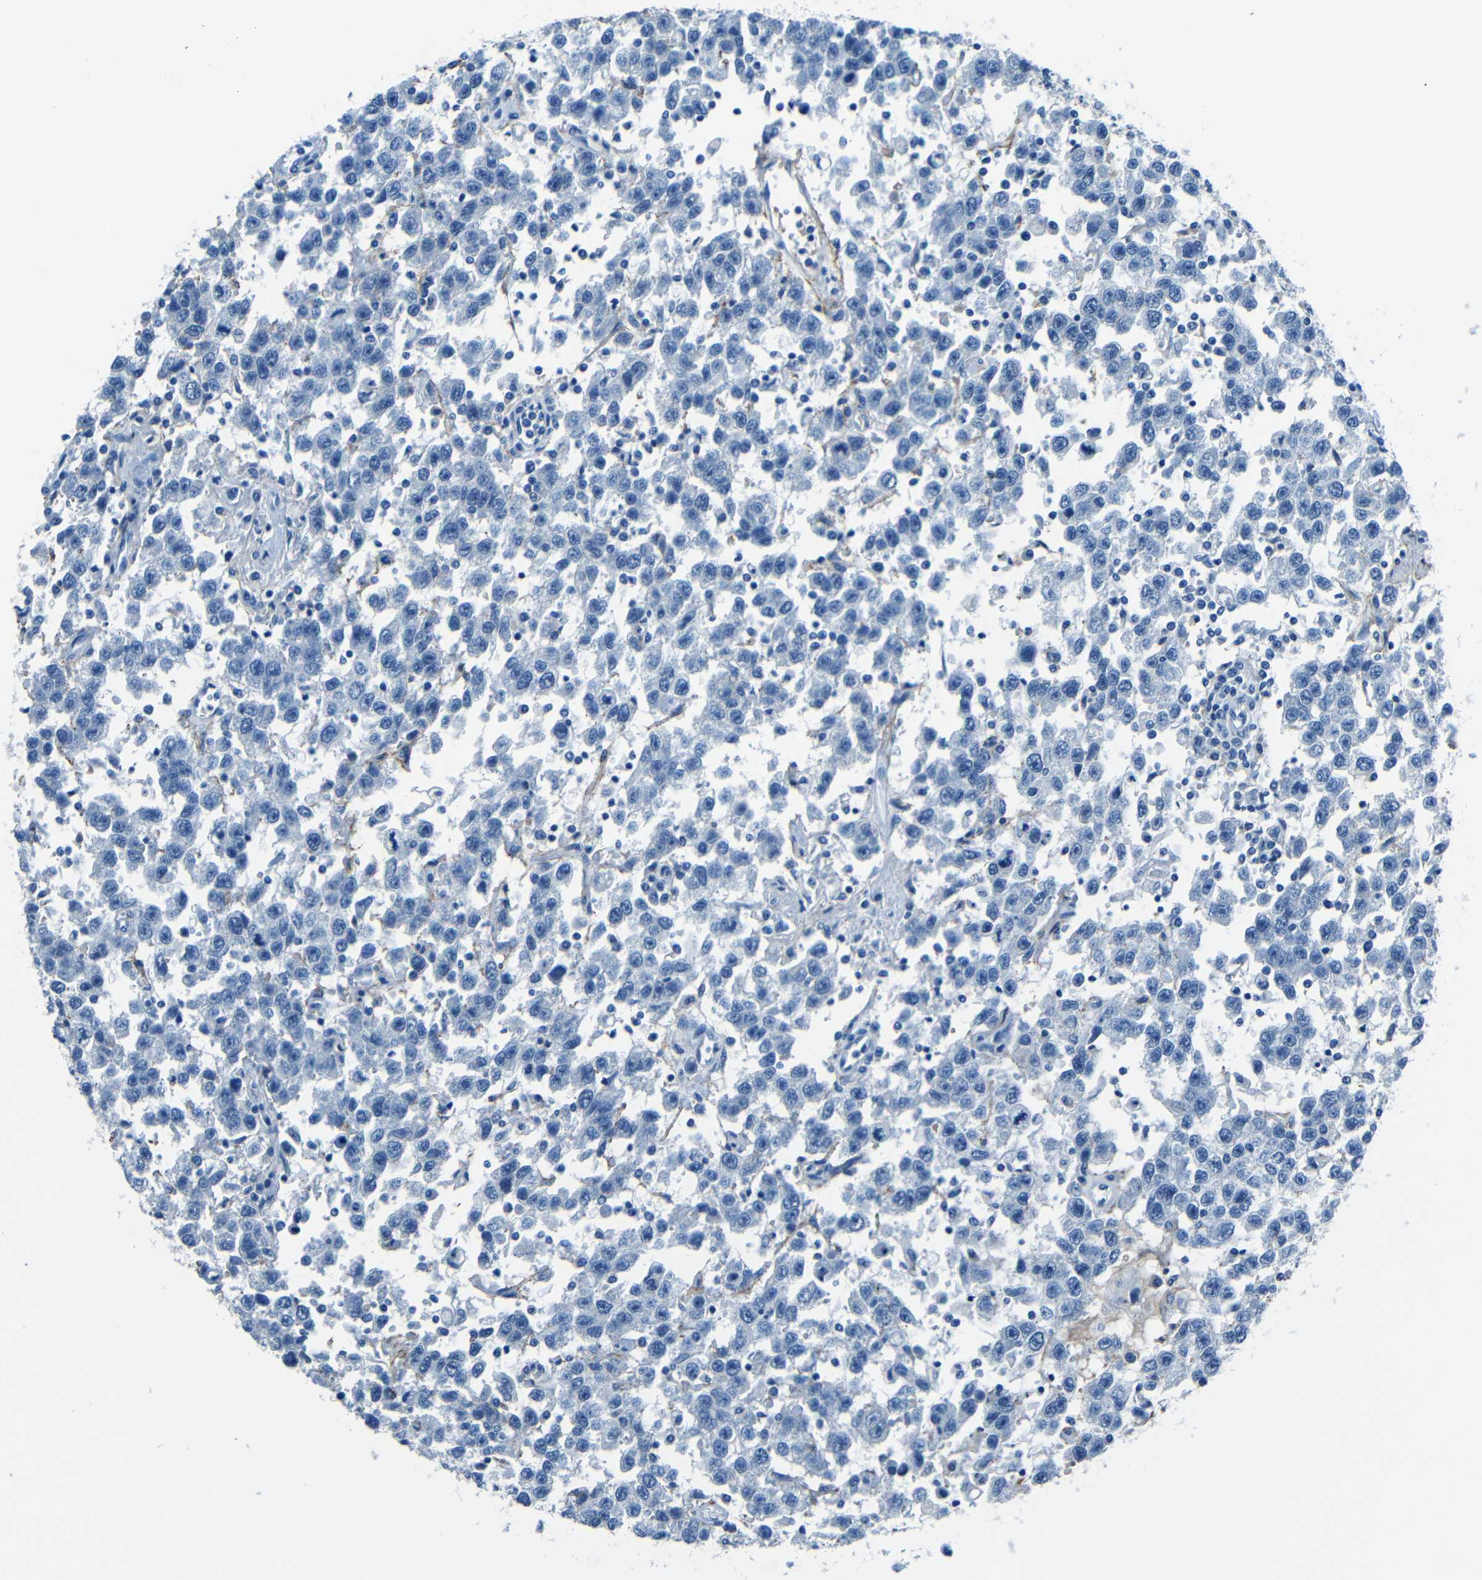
{"staining": {"intensity": "negative", "quantity": "none", "location": "none"}, "tissue": "testis cancer", "cell_type": "Tumor cells", "image_type": "cancer", "snomed": [{"axis": "morphology", "description": "Seminoma, NOS"}, {"axis": "topography", "description": "Testis"}], "caption": "The immunohistochemistry image has no significant staining in tumor cells of seminoma (testis) tissue.", "gene": "FBN2", "patient": {"sex": "male", "age": 41}}